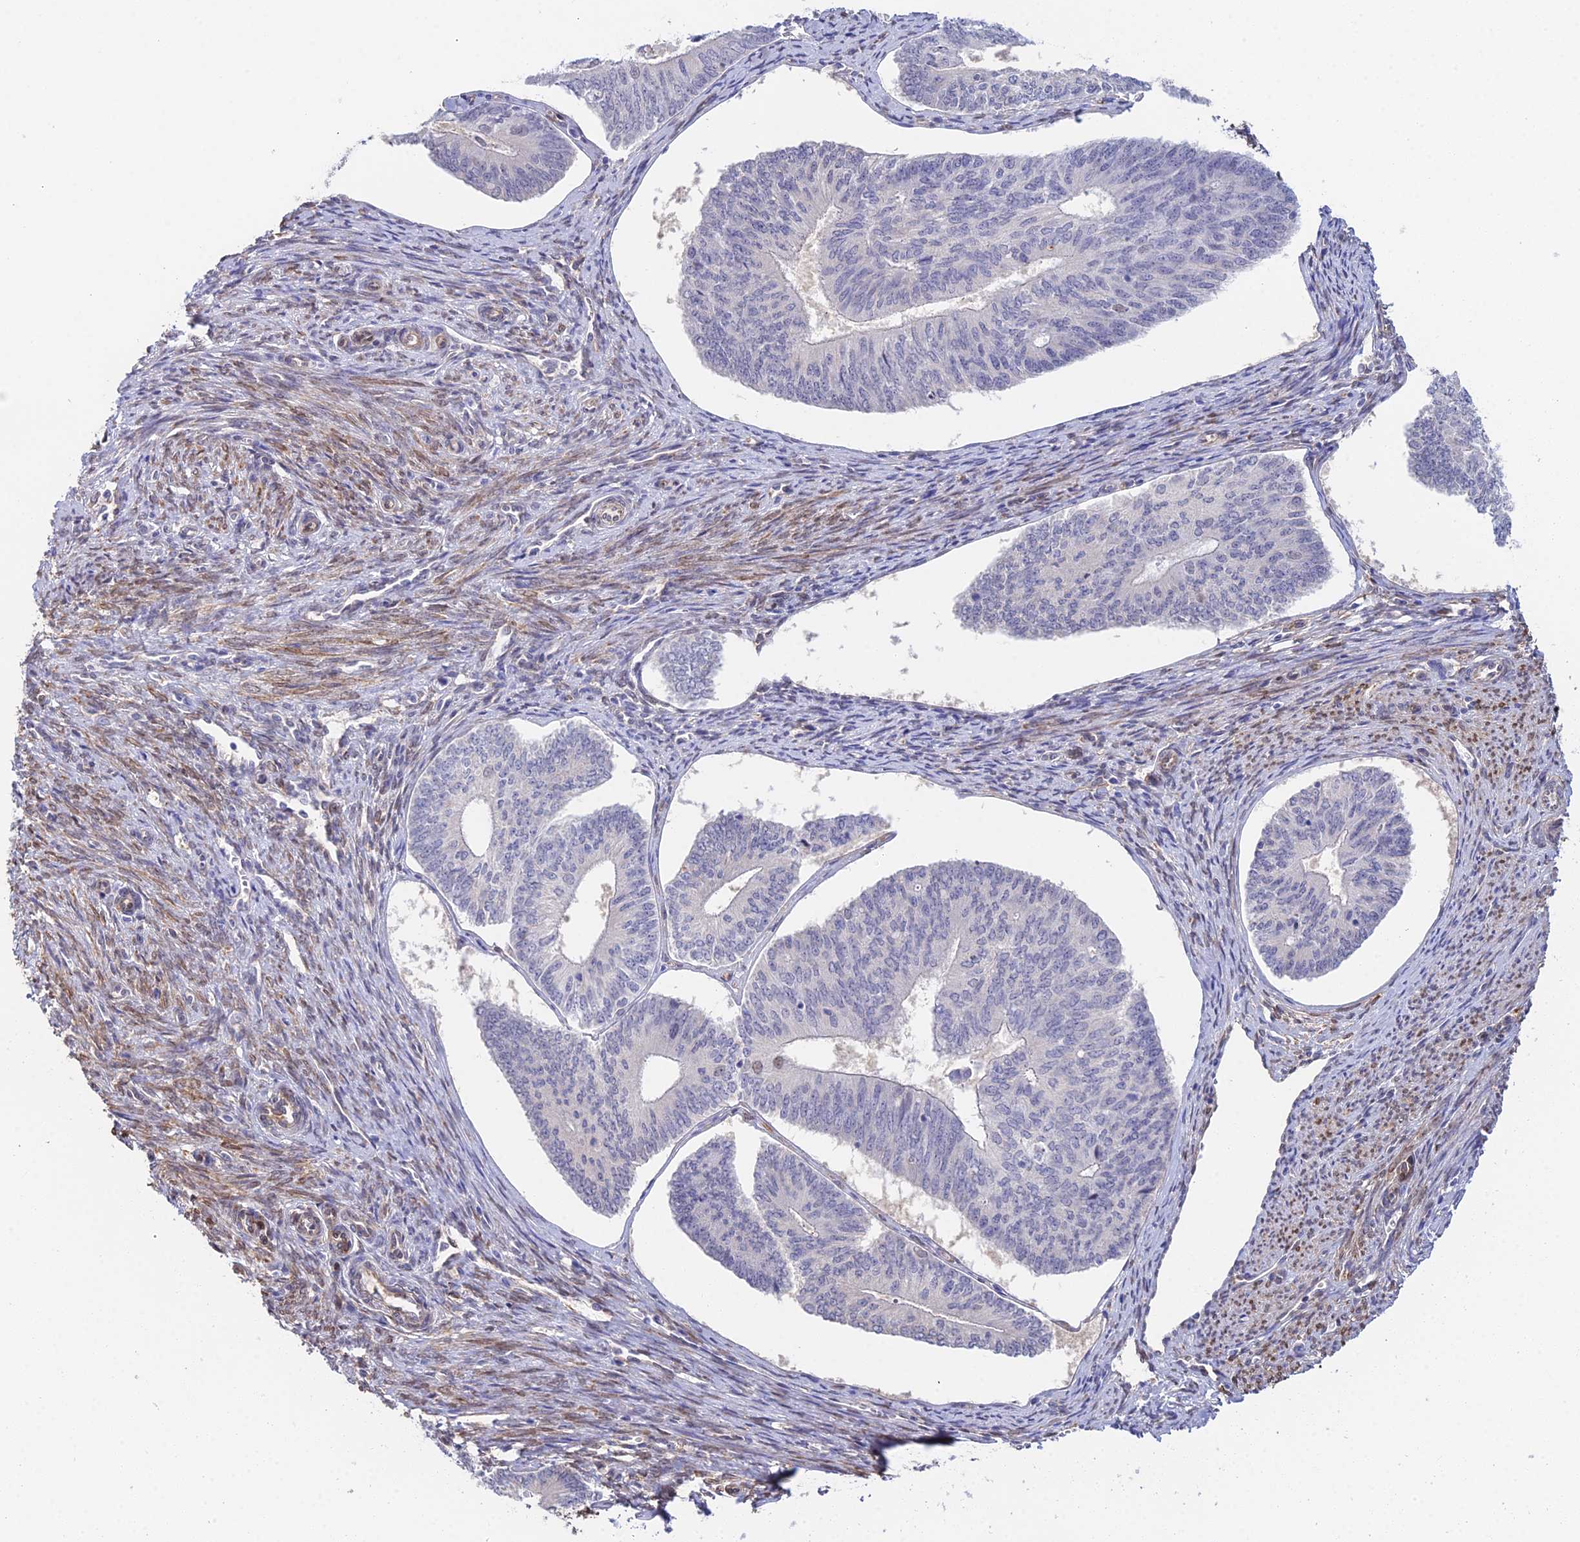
{"staining": {"intensity": "negative", "quantity": "none", "location": "none"}, "tissue": "endometrial cancer", "cell_type": "Tumor cells", "image_type": "cancer", "snomed": [{"axis": "morphology", "description": "Adenocarcinoma, NOS"}, {"axis": "topography", "description": "Endometrium"}], "caption": "Immunohistochemical staining of human endometrial adenocarcinoma shows no significant positivity in tumor cells.", "gene": "MXRA7", "patient": {"sex": "female", "age": 68}}